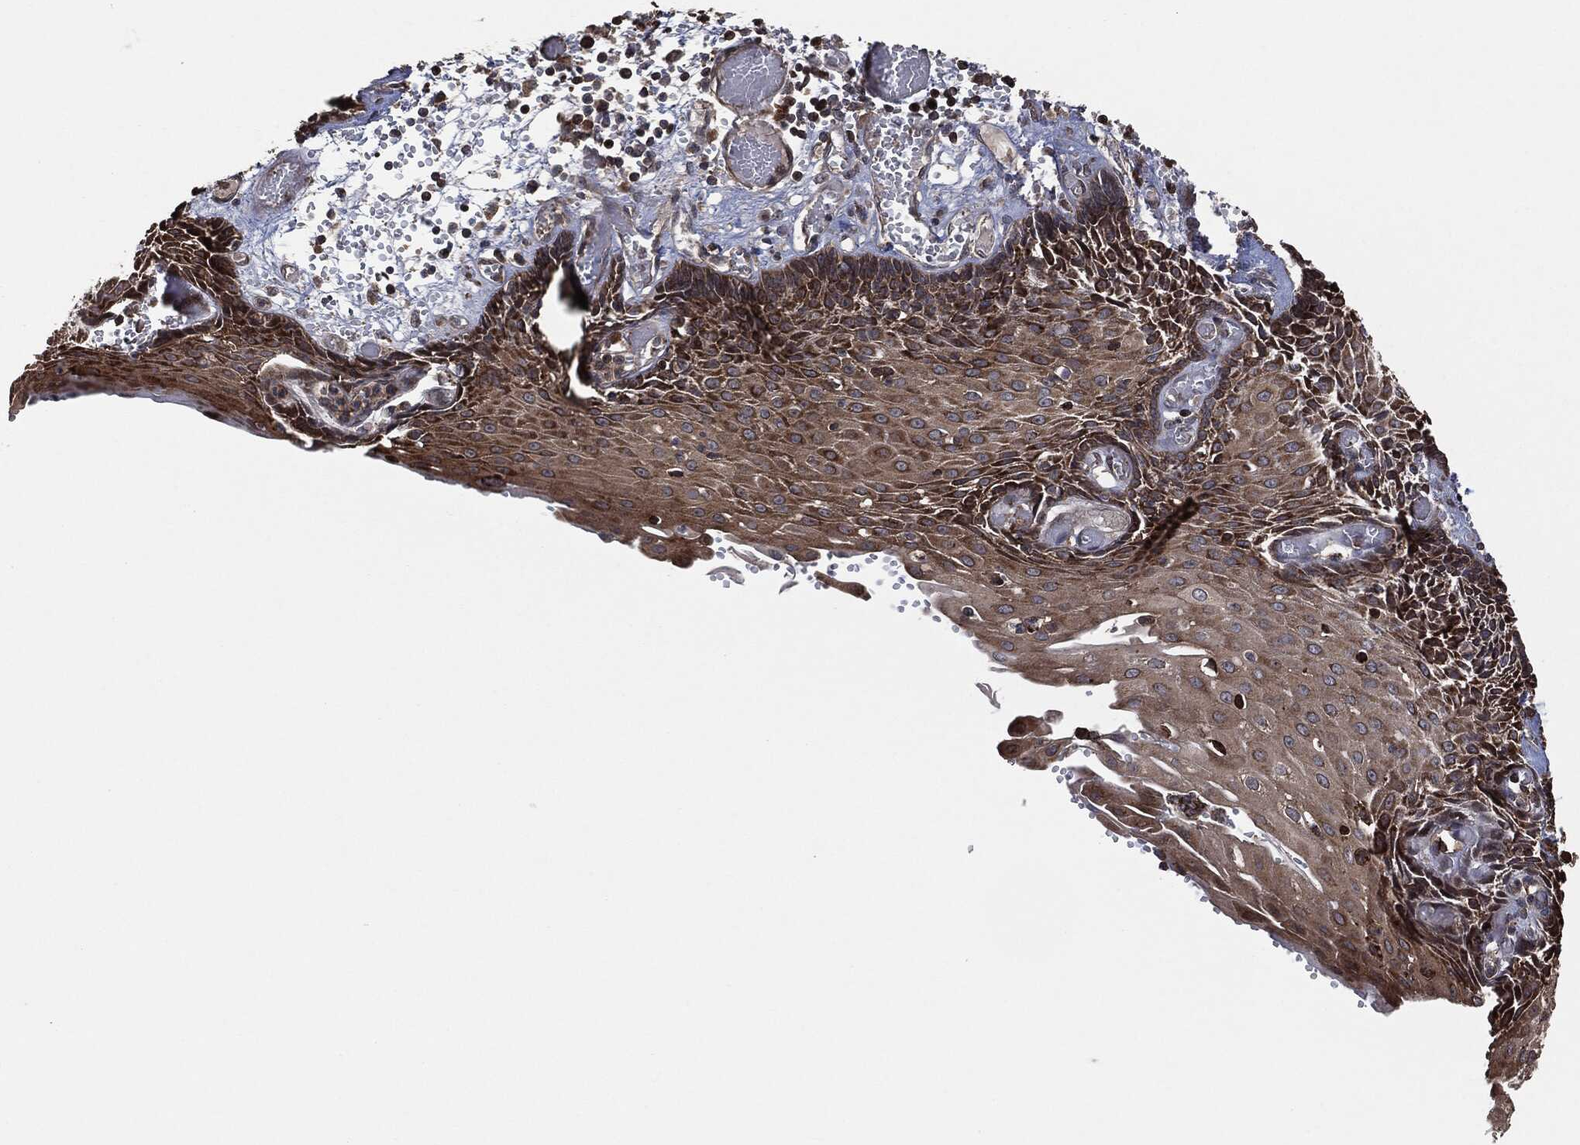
{"staining": {"intensity": "strong", "quantity": "25%-75%", "location": "cytoplasmic/membranous"}, "tissue": "esophagus", "cell_type": "Squamous epithelial cells", "image_type": "normal", "snomed": [{"axis": "morphology", "description": "Normal tissue, NOS"}, {"axis": "topography", "description": "Esophagus"}], "caption": "Immunohistochemistry image of normal human esophagus stained for a protein (brown), which demonstrates high levels of strong cytoplasmic/membranous staining in approximately 25%-75% of squamous epithelial cells.", "gene": "TPT1", "patient": {"sex": "male", "age": 58}}